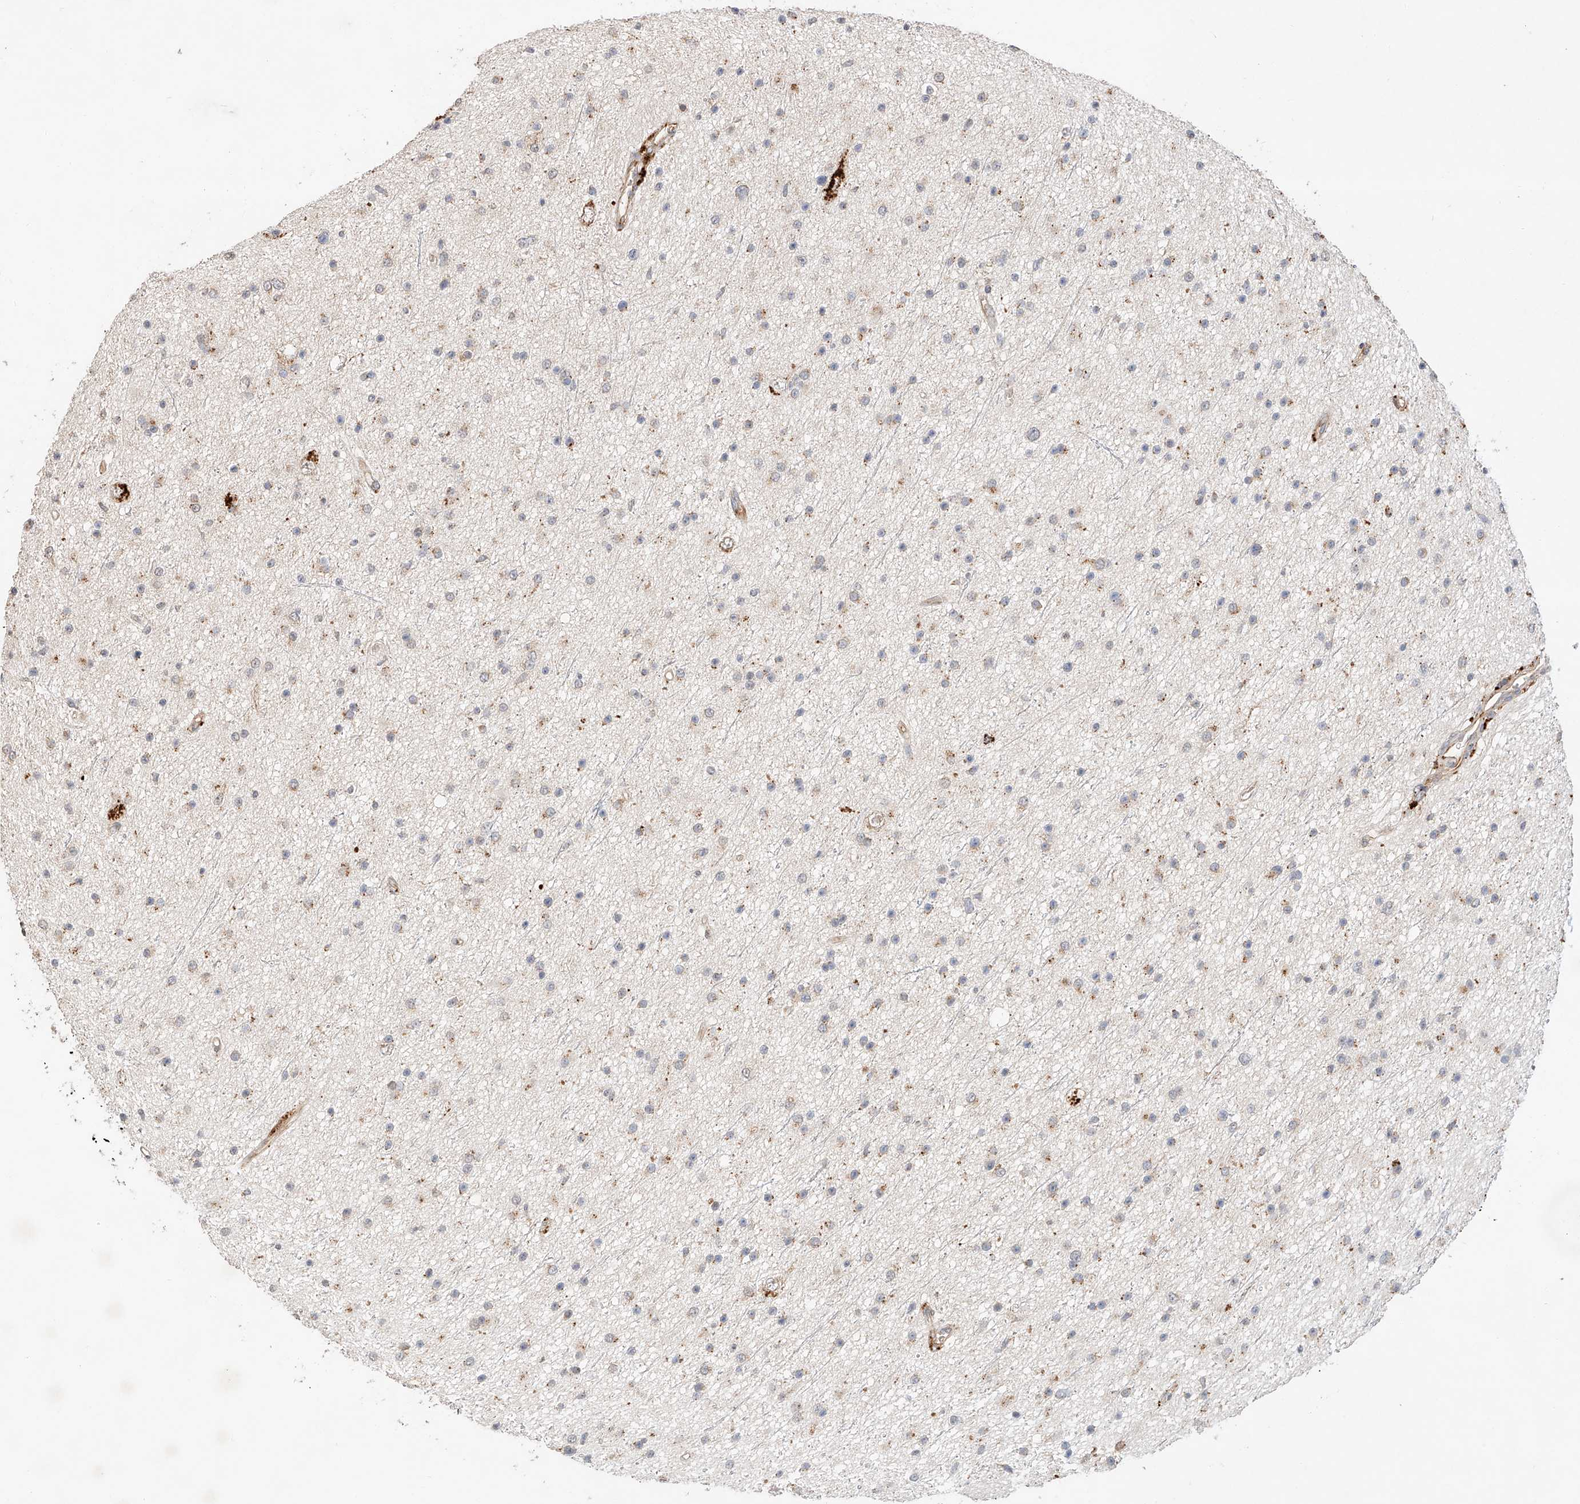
{"staining": {"intensity": "weak", "quantity": "25%-75%", "location": "cytoplasmic/membranous"}, "tissue": "glioma", "cell_type": "Tumor cells", "image_type": "cancer", "snomed": [{"axis": "morphology", "description": "Glioma, malignant, Low grade"}, {"axis": "topography", "description": "Cerebral cortex"}], "caption": "IHC of human low-grade glioma (malignant) demonstrates low levels of weak cytoplasmic/membranous staining in approximately 25%-75% of tumor cells. (brown staining indicates protein expression, while blue staining denotes nuclei).", "gene": "SUSD6", "patient": {"sex": "female", "age": 39}}